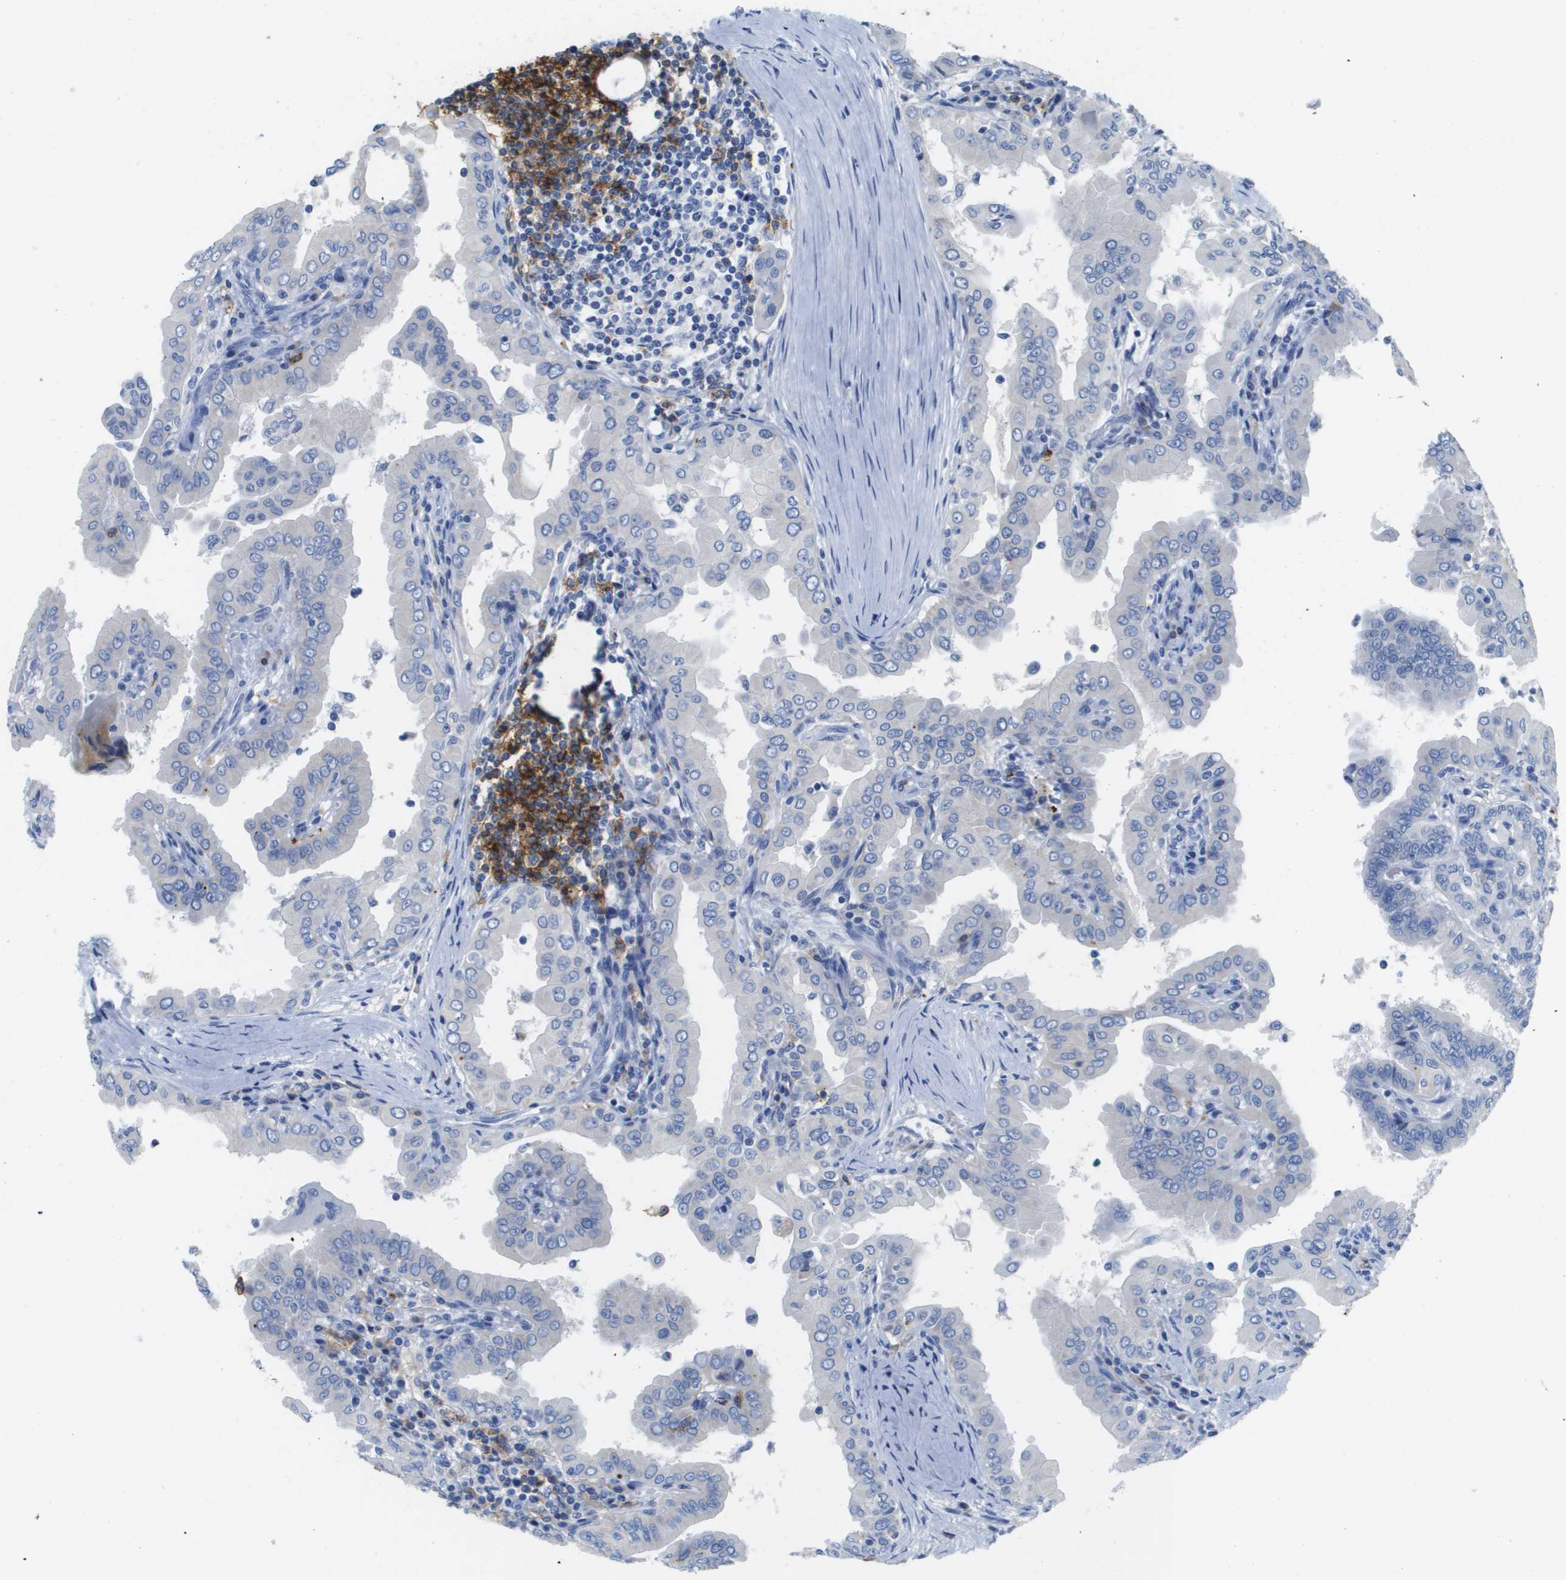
{"staining": {"intensity": "negative", "quantity": "none", "location": "none"}, "tissue": "thyroid cancer", "cell_type": "Tumor cells", "image_type": "cancer", "snomed": [{"axis": "morphology", "description": "Papillary adenocarcinoma, NOS"}, {"axis": "topography", "description": "Thyroid gland"}], "caption": "The photomicrograph reveals no significant expression in tumor cells of thyroid cancer (papillary adenocarcinoma).", "gene": "MS4A1", "patient": {"sex": "male", "age": 33}}